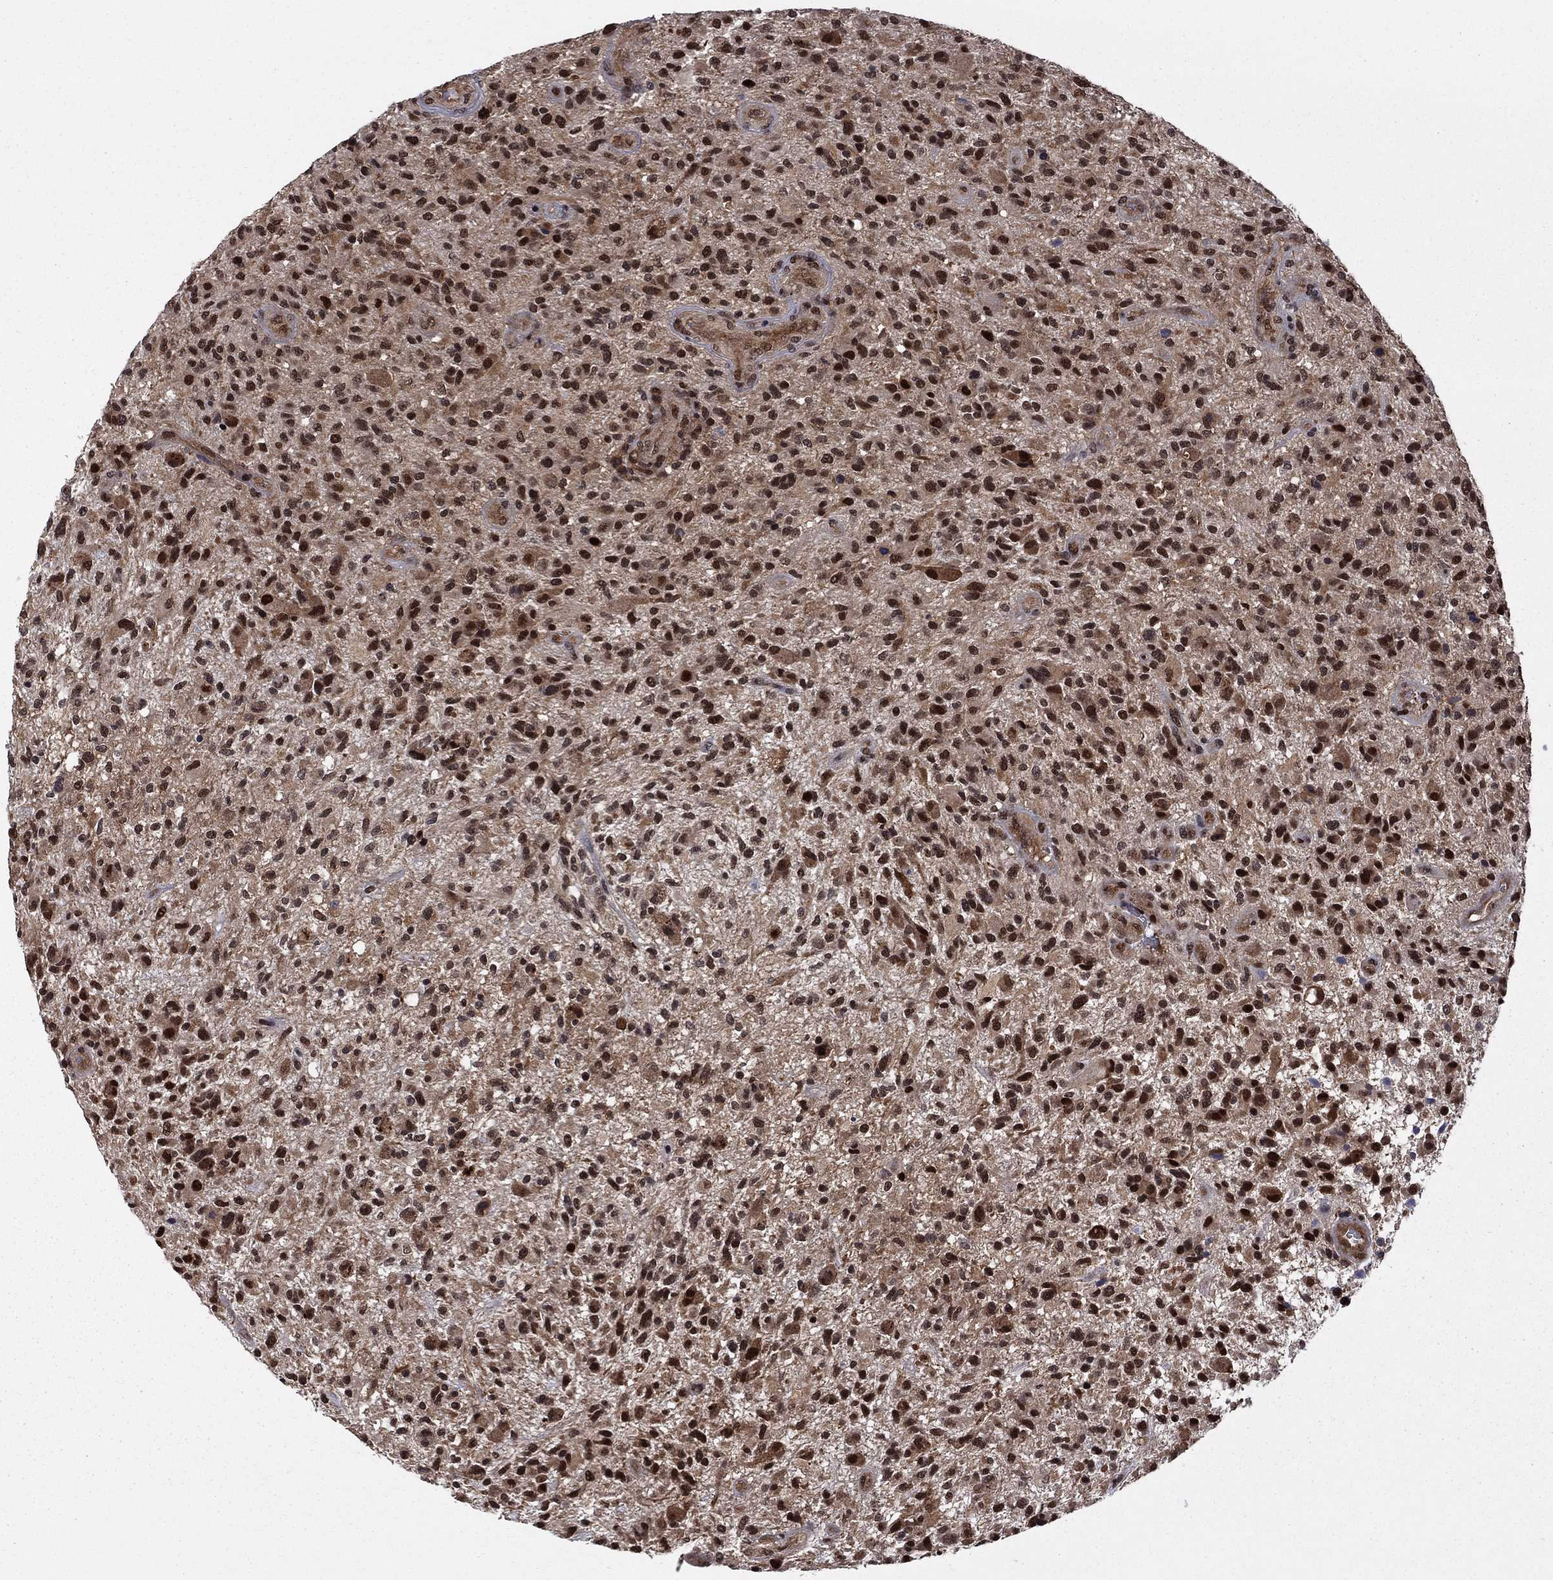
{"staining": {"intensity": "strong", "quantity": ">75%", "location": "nuclear"}, "tissue": "glioma", "cell_type": "Tumor cells", "image_type": "cancer", "snomed": [{"axis": "morphology", "description": "Glioma, malignant, High grade"}, {"axis": "topography", "description": "Brain"}], "caption": "IHC micrograph of neoplastic tissue: high-grade glioma (malignant) stained using immunohistochemistry demonstrates high levels of strong protein expression localized specifically in the nuclear of tumor cells, appearing as a nuclear brown color.", "gene": "PSMD2", "patient": {"sex": "male", "age": 47}}